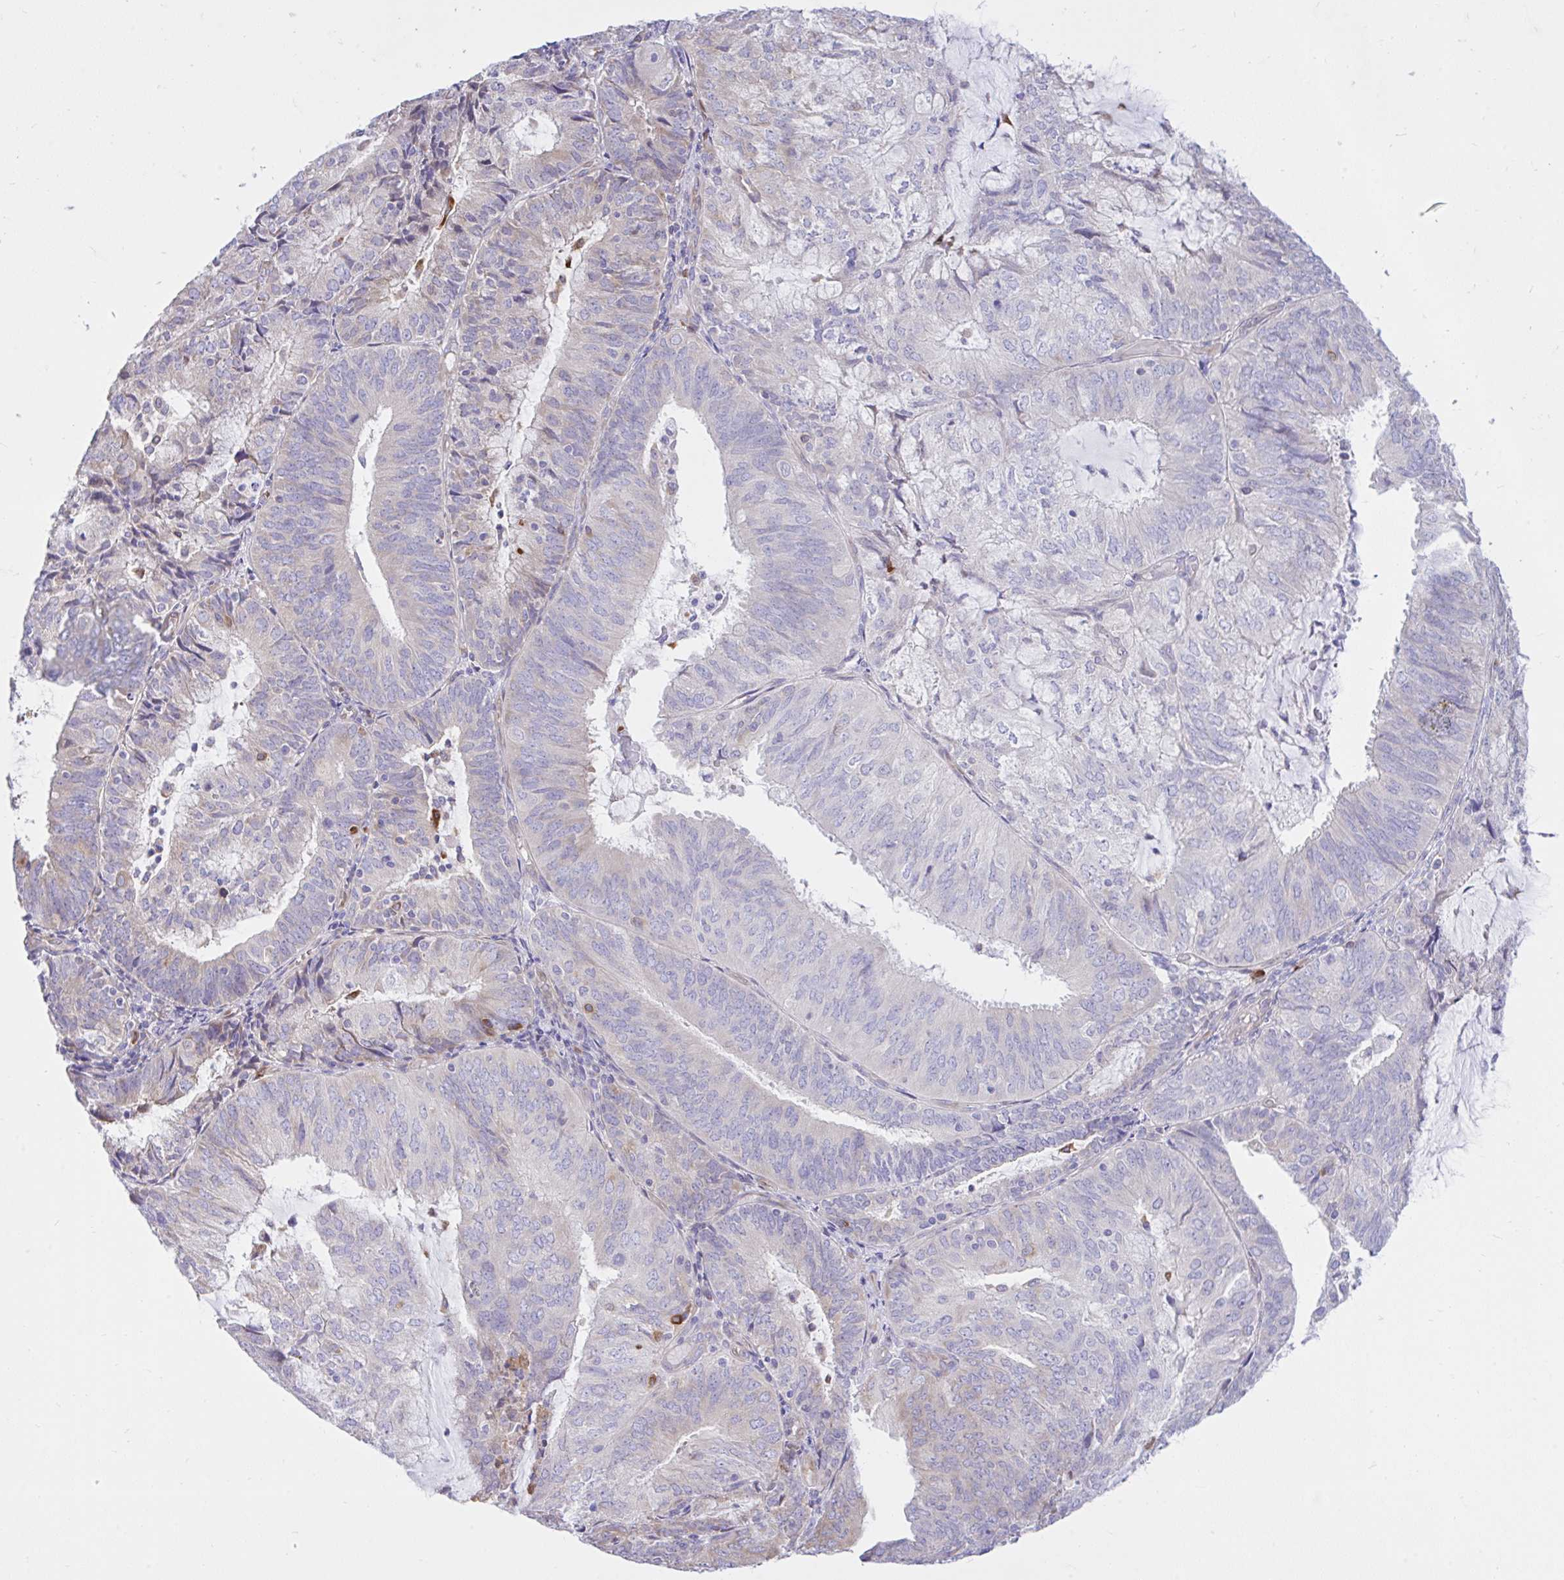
{"staining": {"intensity": "negative", "quantity": "none", "location": "none"}, "tissue": "endometrial cancer", "cell_type": "Tumor cells", "image_type": "cancer", "snomed": [{"axis": "morphology", "description": "Adenocarcinoma, NOS"}, {"axis": "topography", "description": "Endometrium"}], "caption": "Endometrial adenocarcinoma was stained to show a protein in brown. There is no significant expression in tumor cells.", "gene": "EEF1A2", "patient": {"sex": "female", "age": 81}}